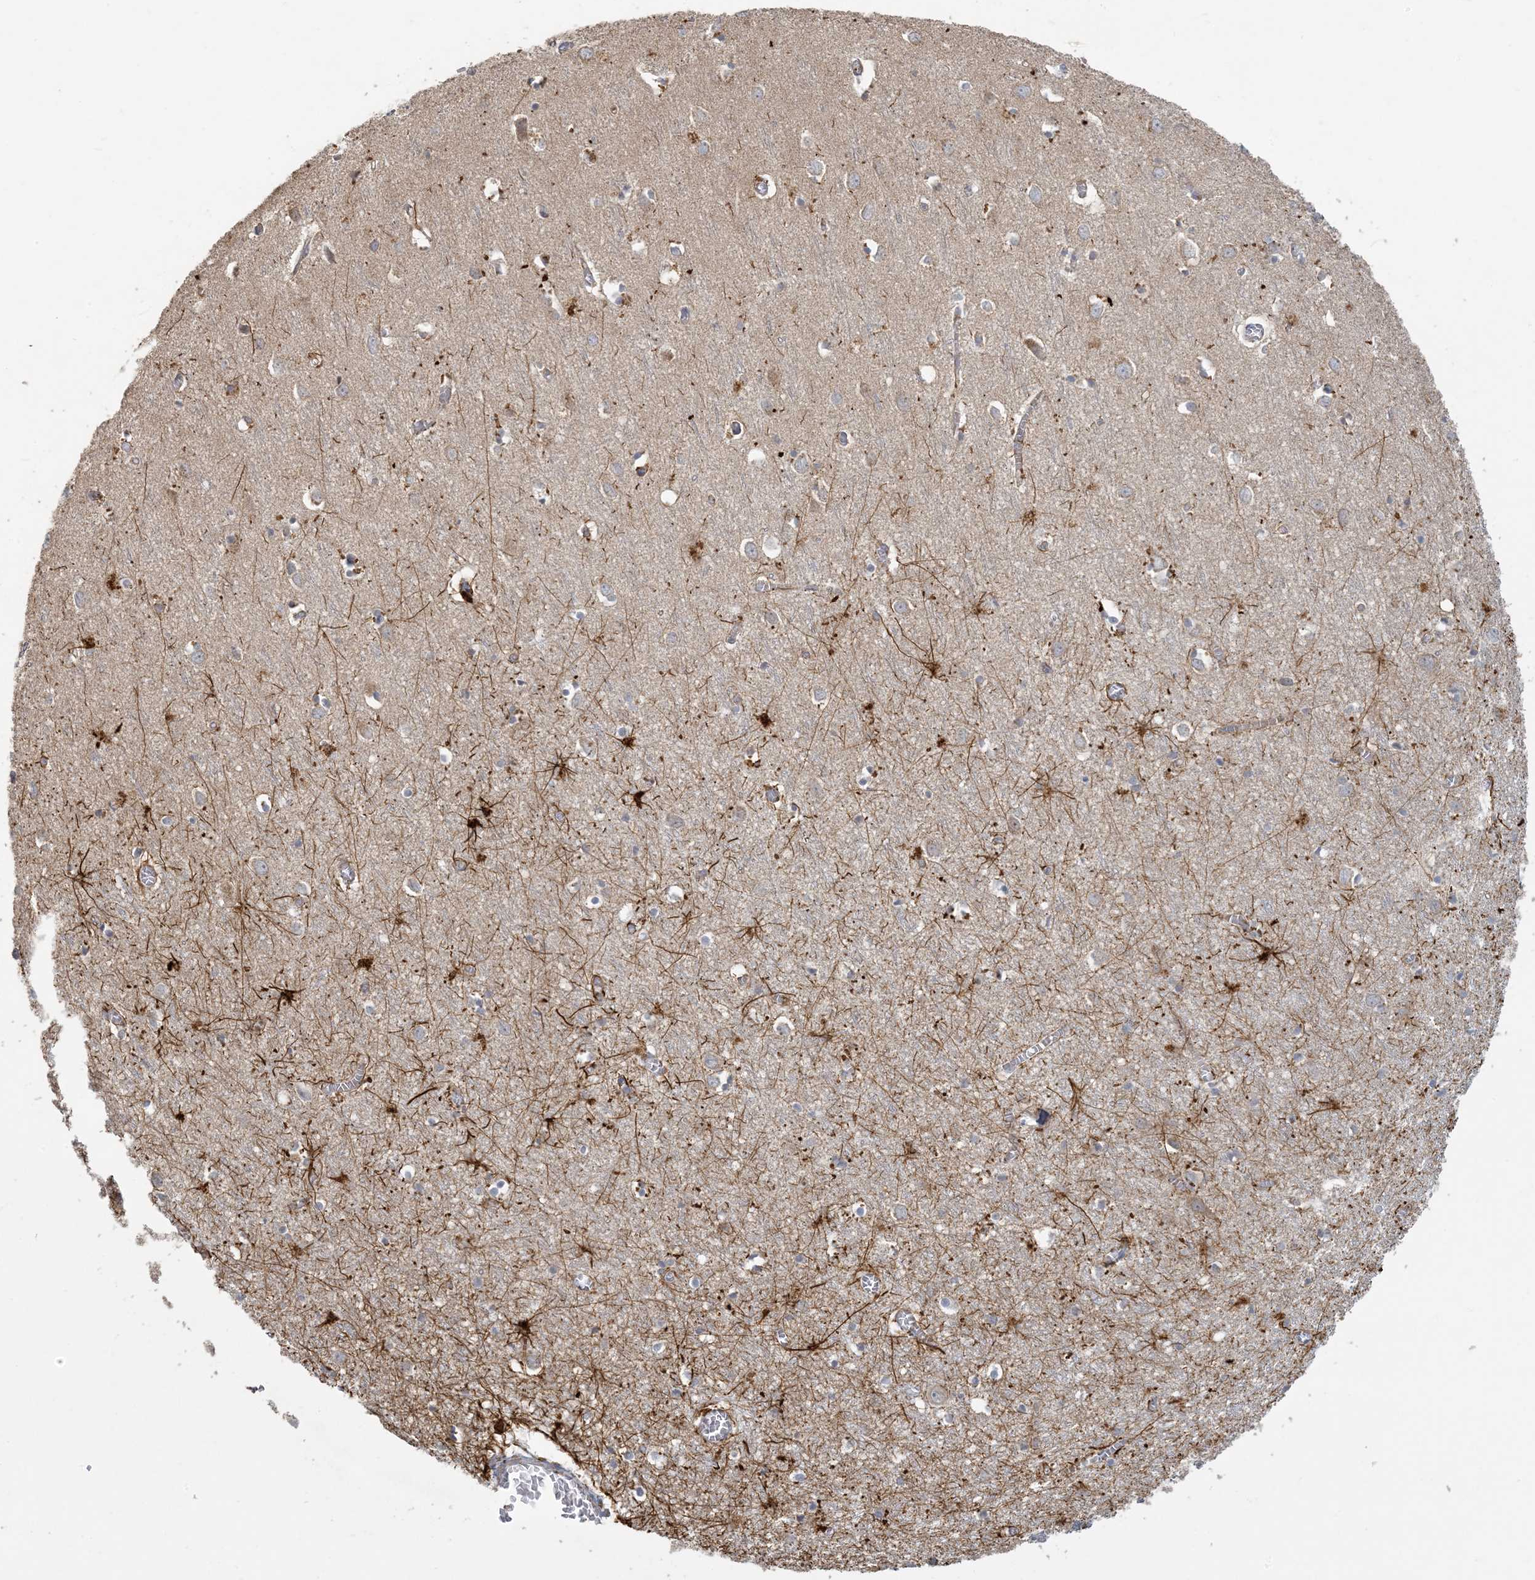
{"staining": {"intensity": "negative", "quantity": "none", "location": "none"}, "tissue": "cerebral cortex", "cell_type": "Endothelial cells", "image_type": "normal", "snomed": [{"axis": "morphology", "description": "Normal tissue, NOS"}, {"axis": "topography", "description": "Cerebral cortex"}], "caption": "An immunohistochemistry image of unremarkable cerebral cortex is shown. There is no staining in endothelial cells of cerebral cortex.", "gene": "MCAT", "patient": {"sex": "female", "age": 64}}